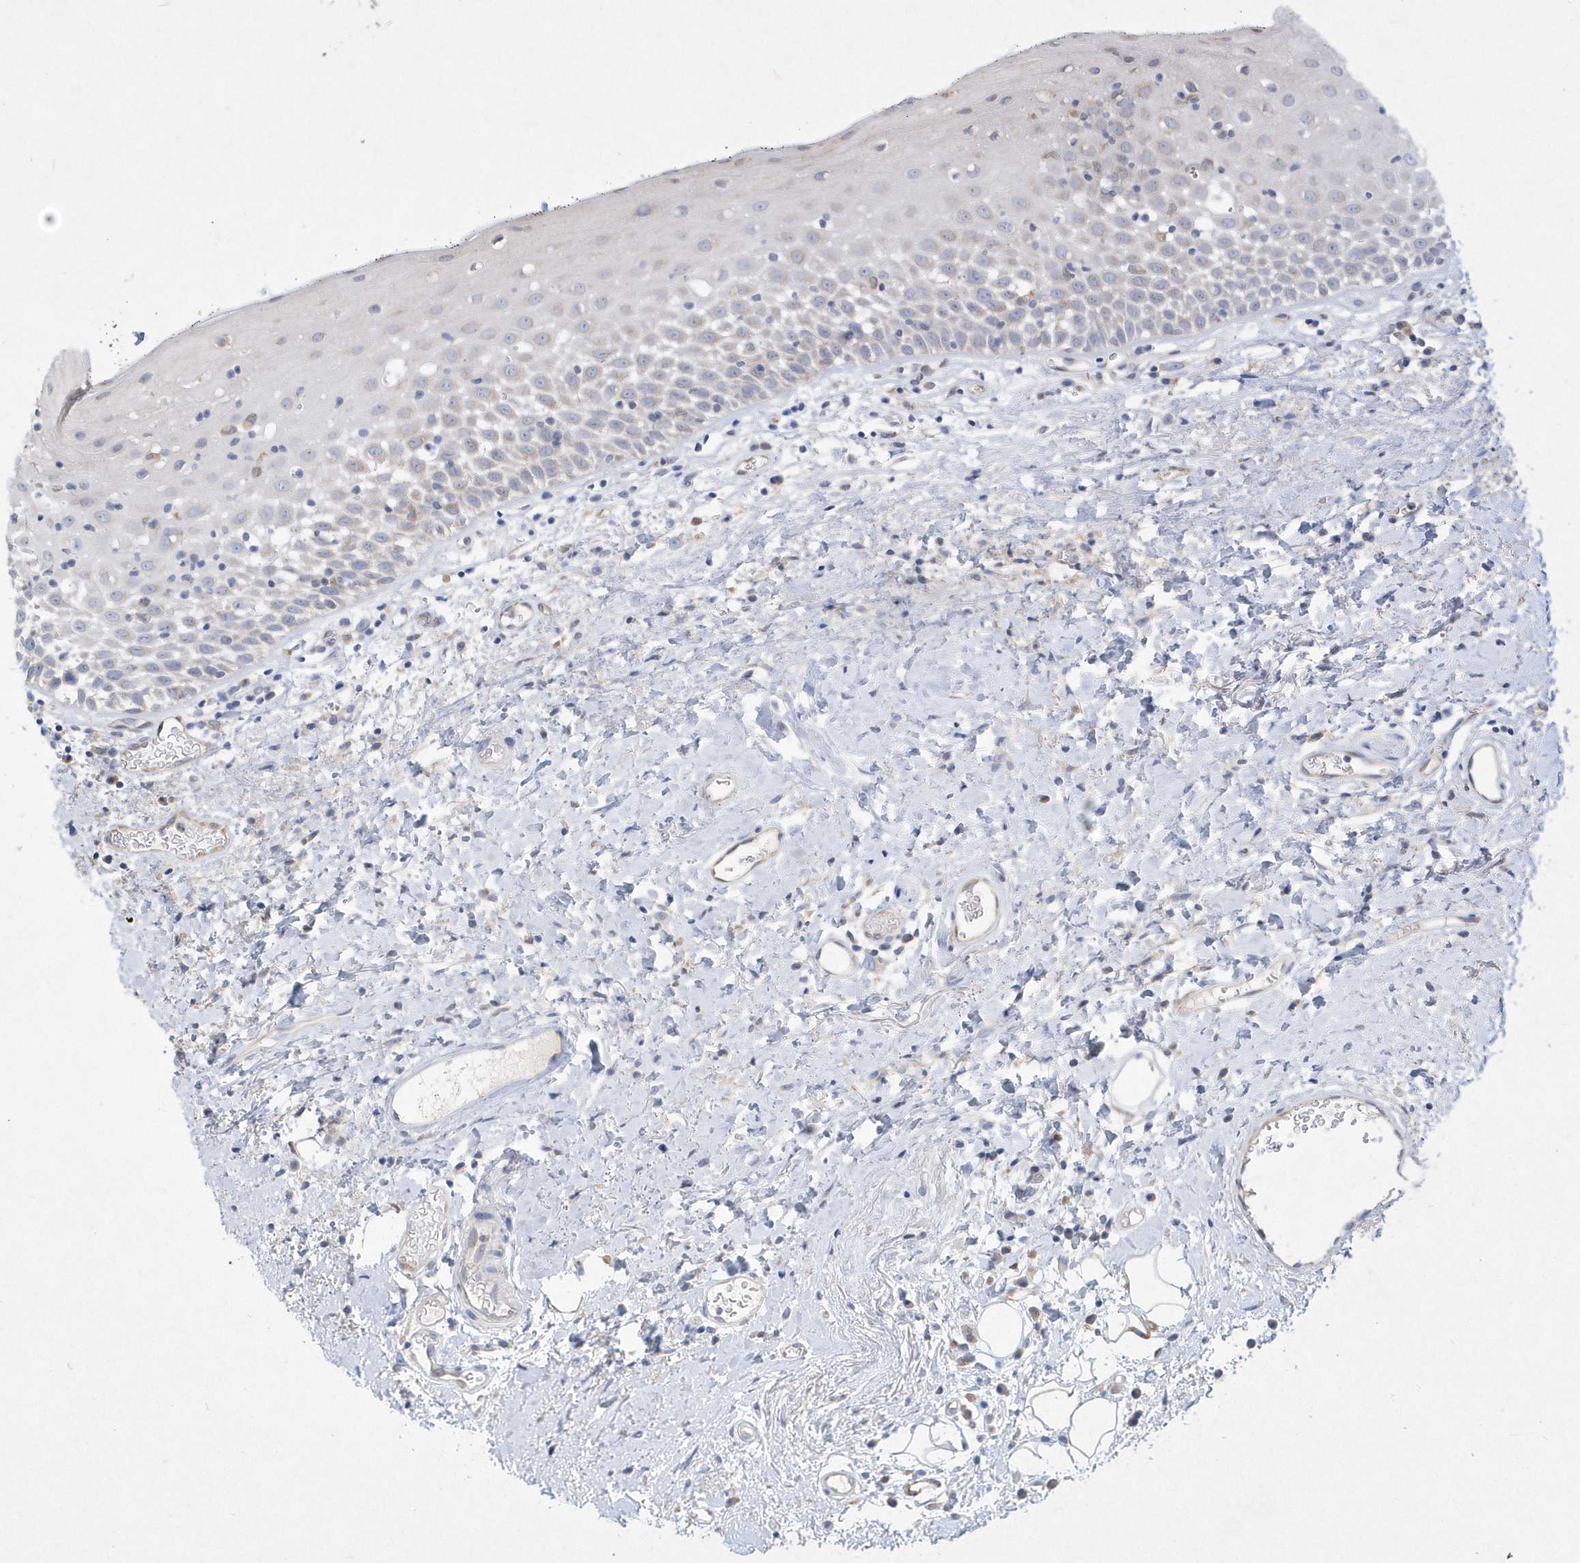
{"staining": {"intensity": "negative", "quantity": "none", "location": "none"}, "tissue": "oral mucosa", "cell_type": "Squamous epithelial cells", "image_type": "normal", "snomed": [{"axis": "morphology", "description": "Normal tissue, NOS"}, {"axis": "topography", "description": "Oral tissue"}], "caption": "Protein analysis of unremarkable oral mucosa displays no significant staining in squamous epithelial cells. (Immunohistochemistry (ihc), brightfield microscopy, high magnification).", "gene": "DGAT1", "patient": {"sex": "male", "age": 74}}